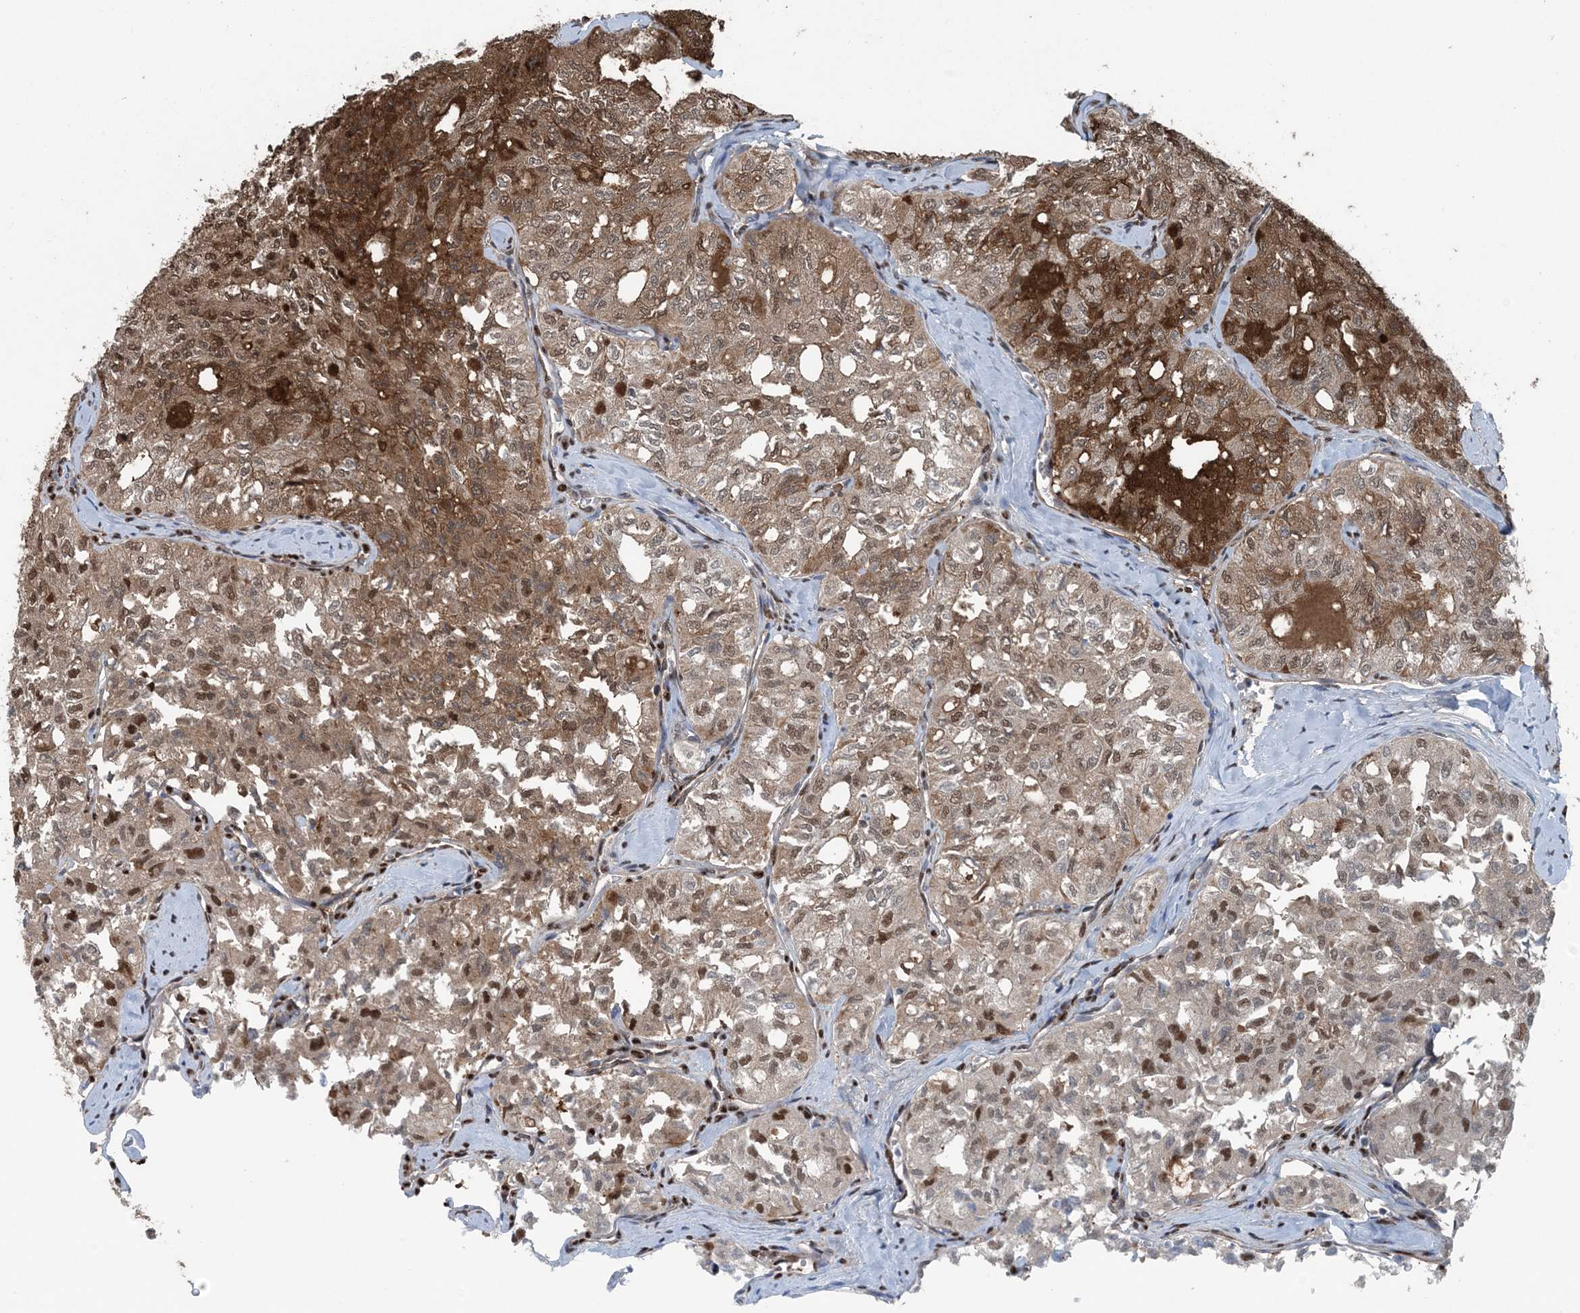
{"staining": {"intensity": "strong", "quantity": ">75%", "location": "cytoplasmic/membranous,nuclear"}, "tissue": "thyroid cancer", "cell_type": "Tumor cells", "image_type": "cancer", "snomed": [{"axis": "morphology", "description": "Follicular adenoma carcinoma, NOS"}, {"axis": "topography", "description": "Thyroid gland"}], "caption": "Tumor cells demonstrate strong cytoplasmic/membranous and nuclear staining in approximately >75% of cells in follicular adenoma carcinoma (thyroid).", "gene": "HIKESHI", "patient": {"sex": "male", "age": 75}}